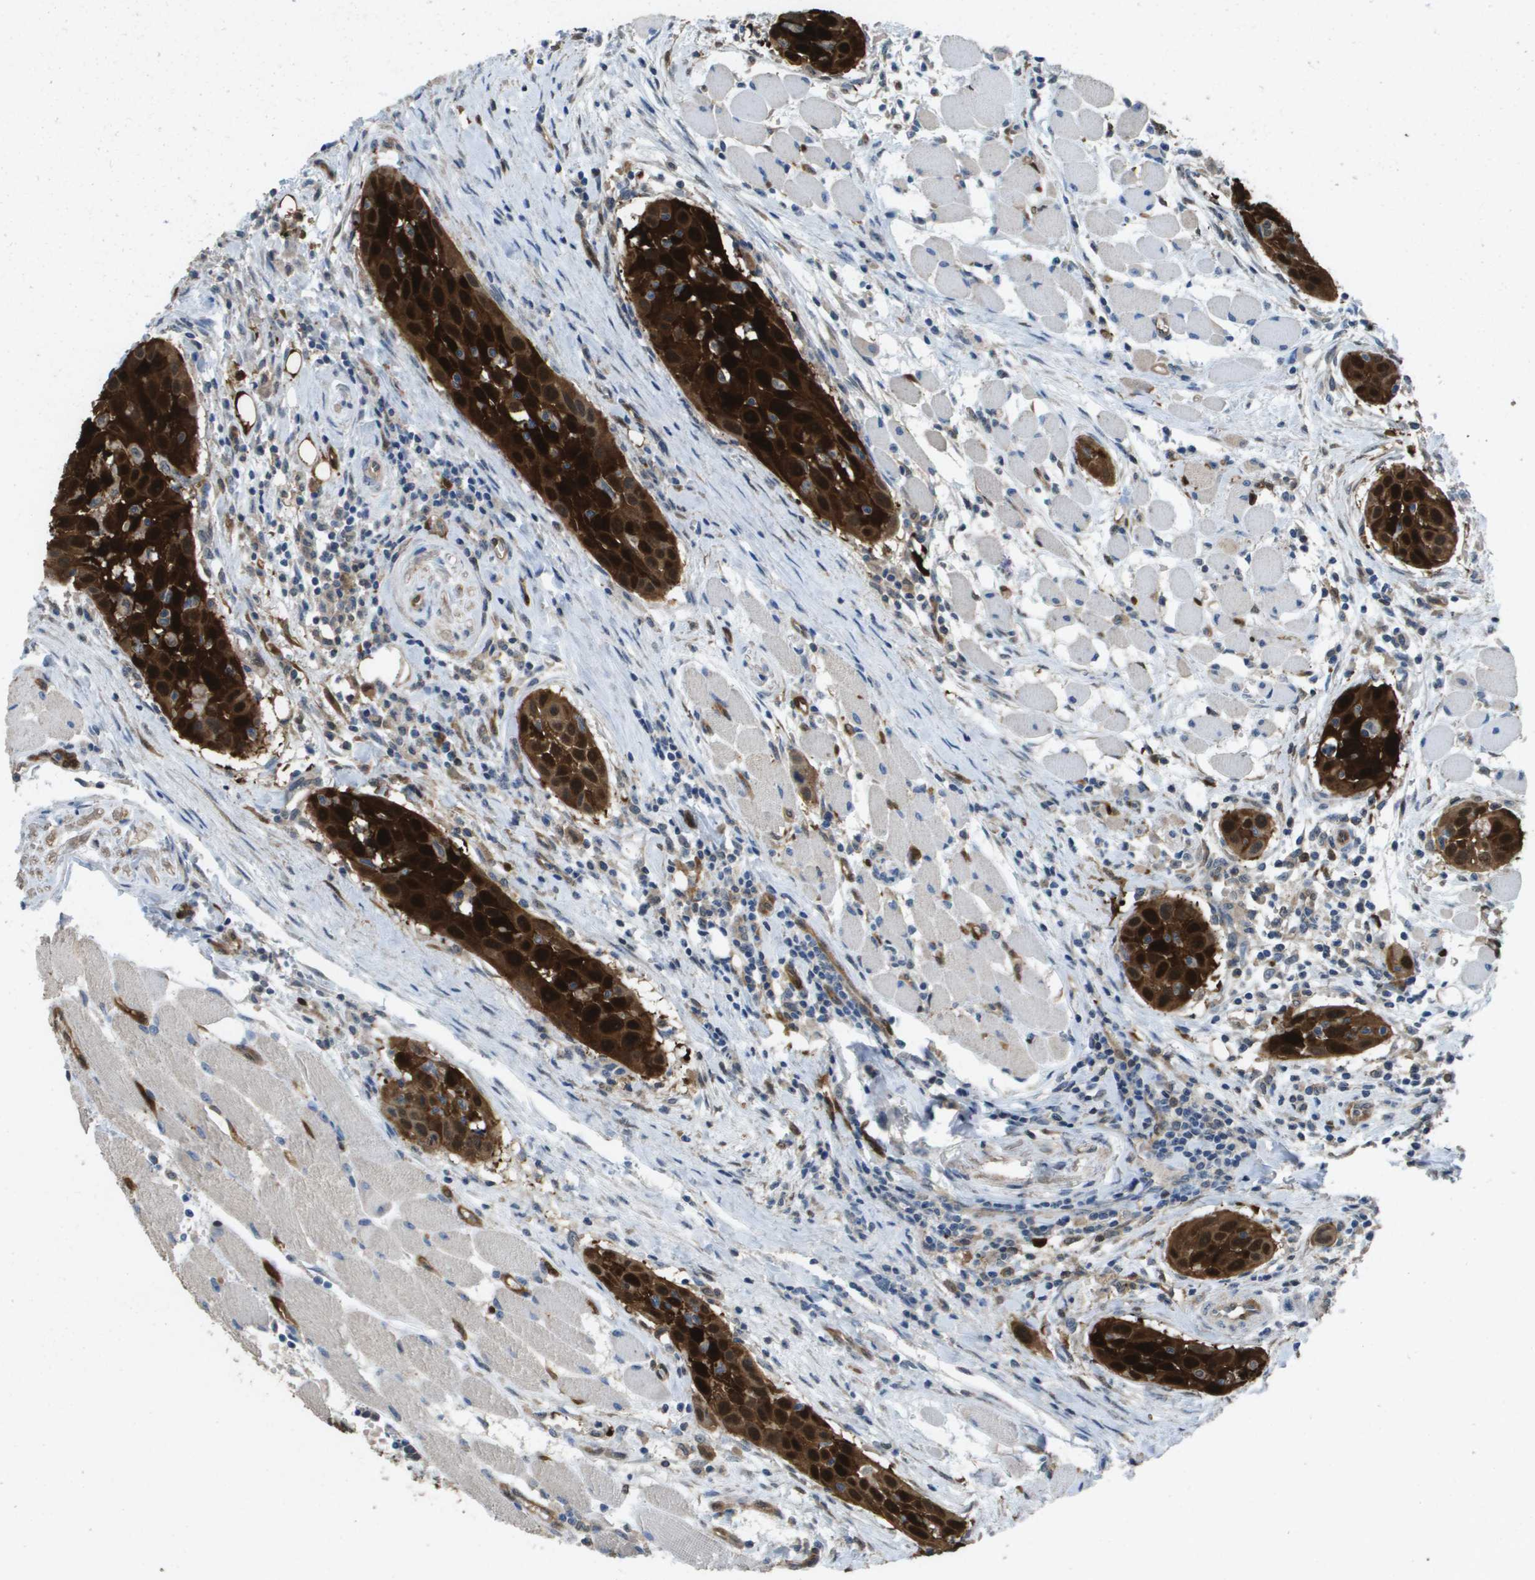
{"staining": {"intensity": "strong", "quantity": ">75%", "location": "cytoplasmic/membranous"}, "tissue": "head and neck cancer", "cell_type": "Tumor cells", "image_type": "cancer", "snomed": [{"axis": "morphology", "description": "Squamous cell carcinoma, NOS"}, {"axis": "topography", "description": "Oral tissue"}, {"axis": "topography", "description": "Head-Neck"}], "caption": "About >75% of tumor cells in head and neck cancer (squamous cell carcinoma) exhibit strong cytoplasmic/membranous protein expression as visualized by brown immunohistochemical staining.", "gene": "FABP5", "patient": {"sex": "female", "age": 50}}